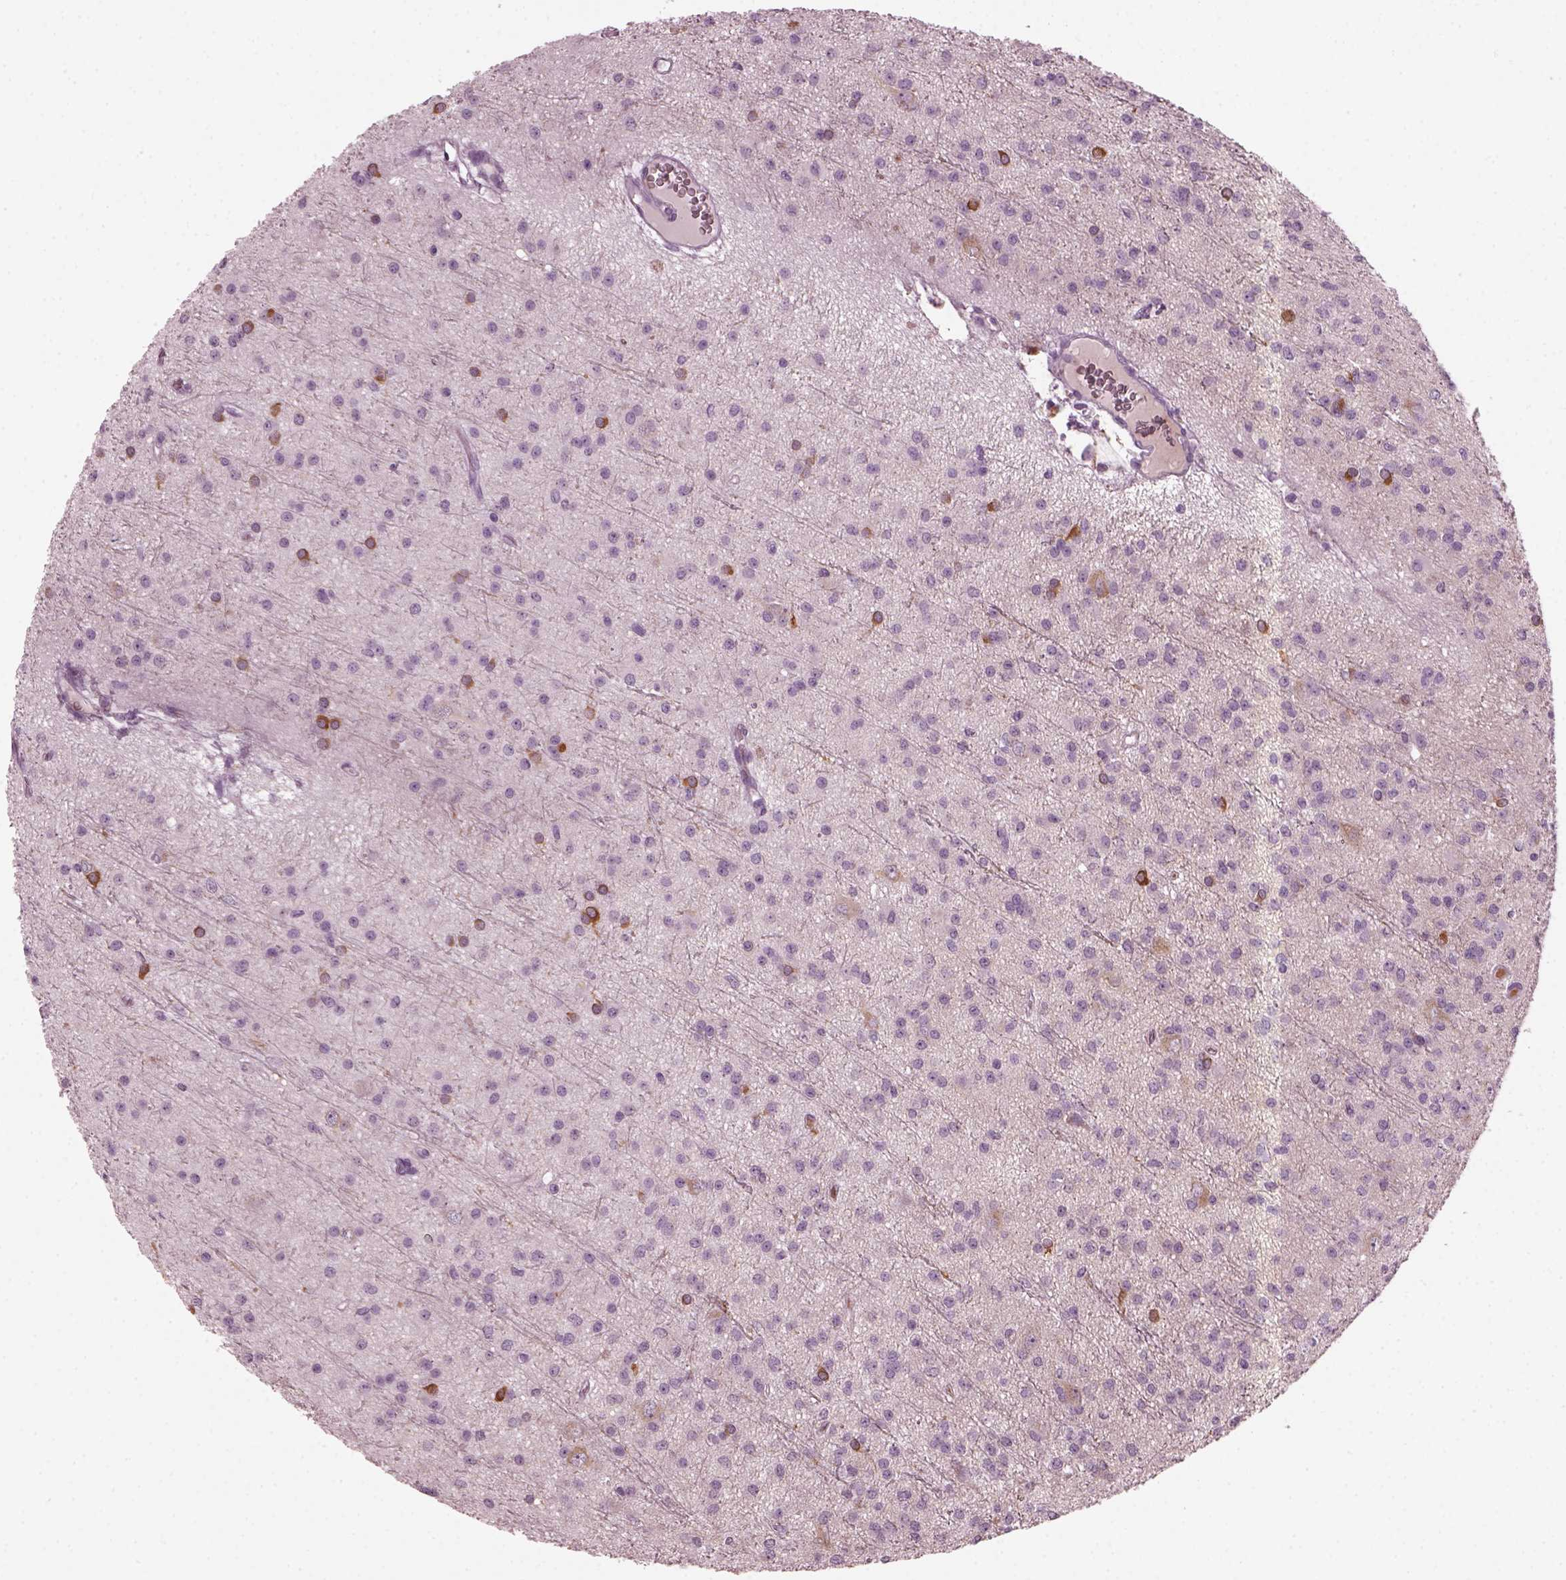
{"staining": {"intensity": "moderate", "quantity": "<25%", "location": "cytoplasmic/membranous"}, "tissue": "glioma", "cell_type": "Tumor cells", "image_type": "cancer", "snomed": [{"axis": "morphology", "description": "Glioma, malignant, Low grade"}, {"axis": "topography", "description": "Brain"}], "caption": "This image demonstrates IHC staining of glioma, with low moderate cytoplasmic/membranous positivity in approximately <25% of tumor cells.", "gene": "DPYSL5", "patient": {"sex": "male", "age": 27}}